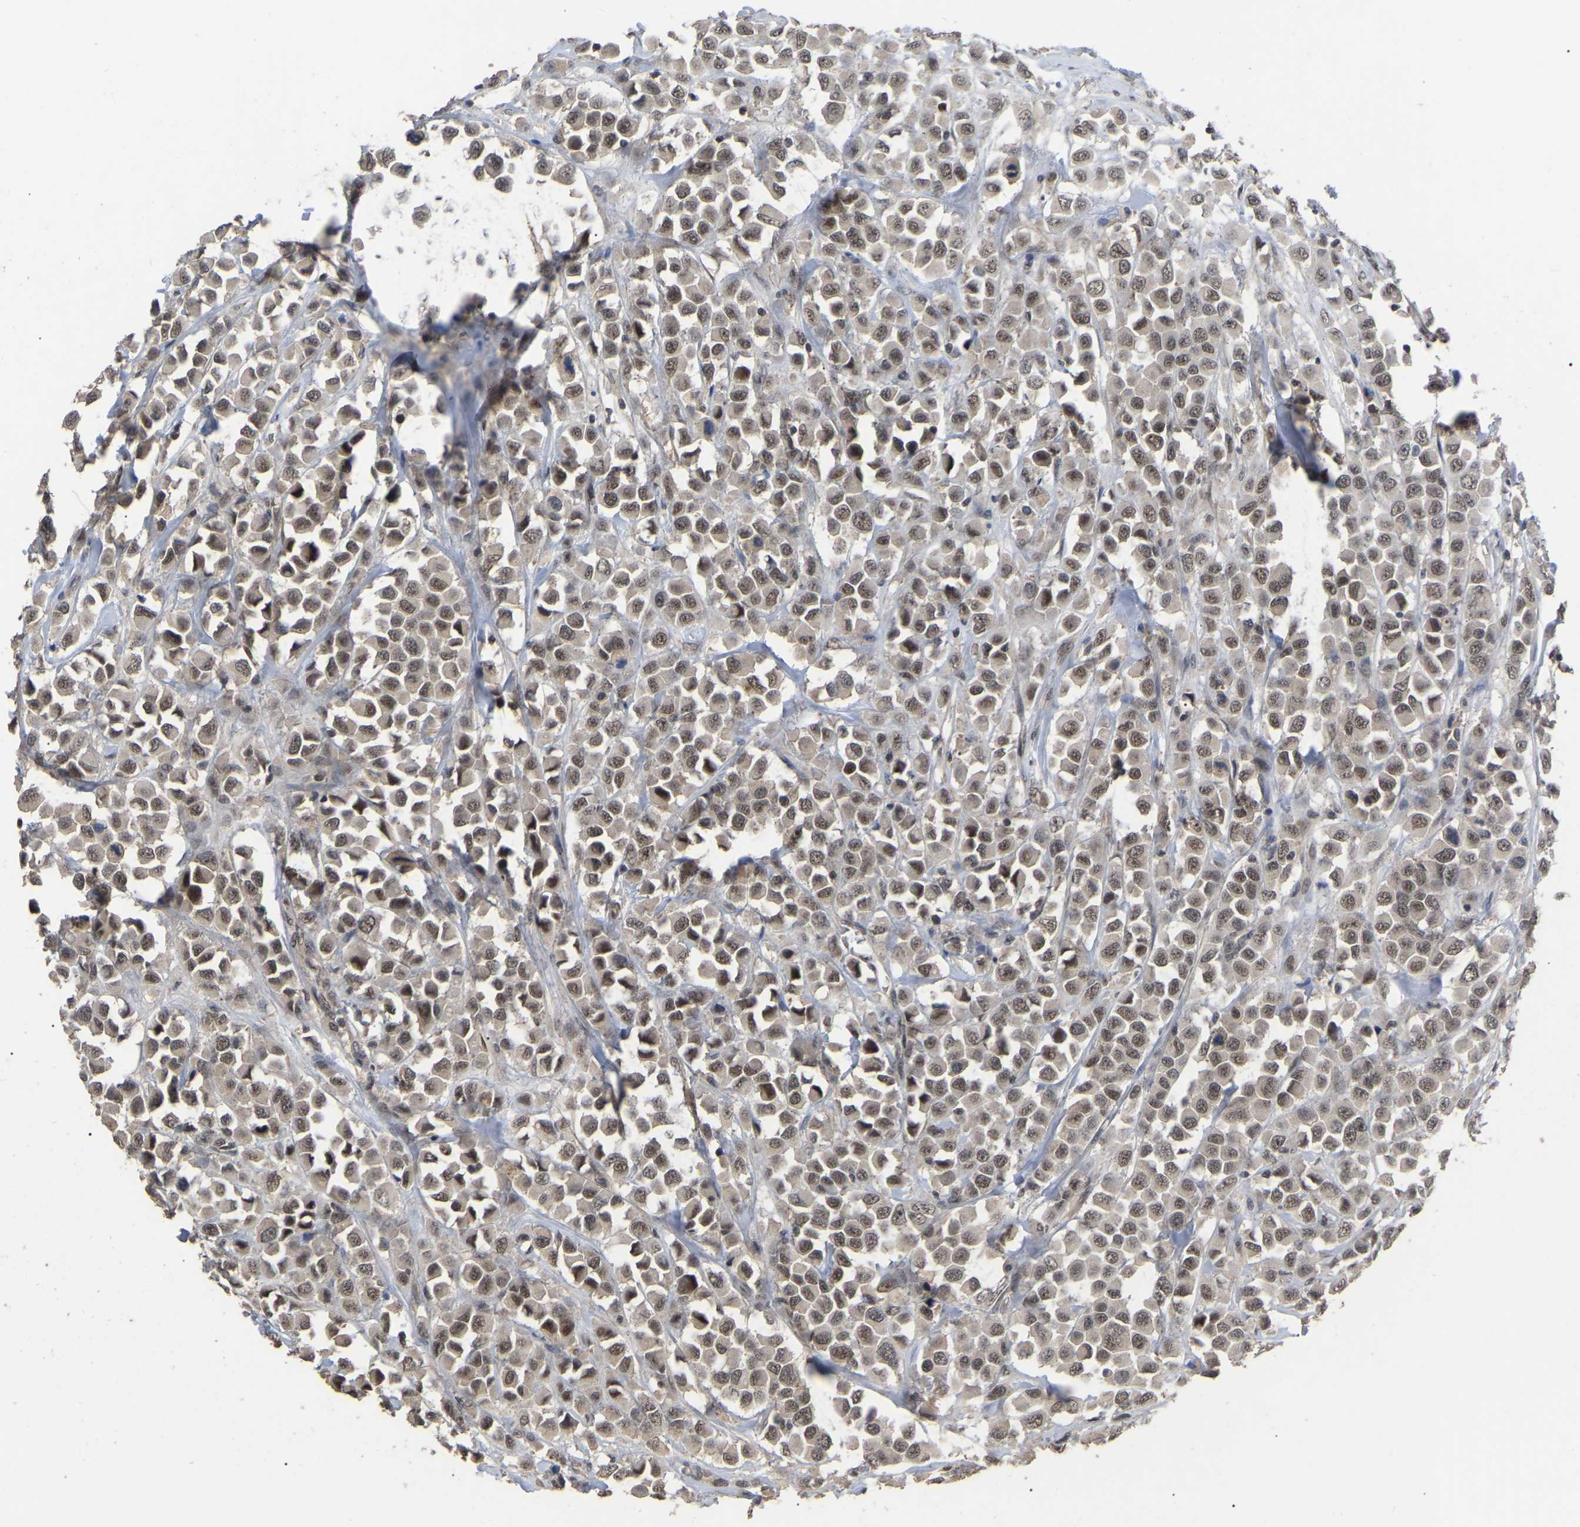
{"staining": {"intensity": "moderate", "quantity": ">75%", "location": "nuclear"}, "tissue": "breast cancer", "cell_type": "Tumor cells", "image_type": "cancer", "snomed": [{"axis": "morphology", "description": "Duct carcinoma"}, {"axis": "topography", "description": "Breast"}], "caption": "Breast invasive ductal carcinoma stained with DAB (3,3'-diaminobenzidine) immunohistochemistry (IHC) exhibits medium levels of moderate nuclear positivity in about >75% of tumor cells.", "gene": "JAZF1", "patient": {"sex": "female", "age": 61}}